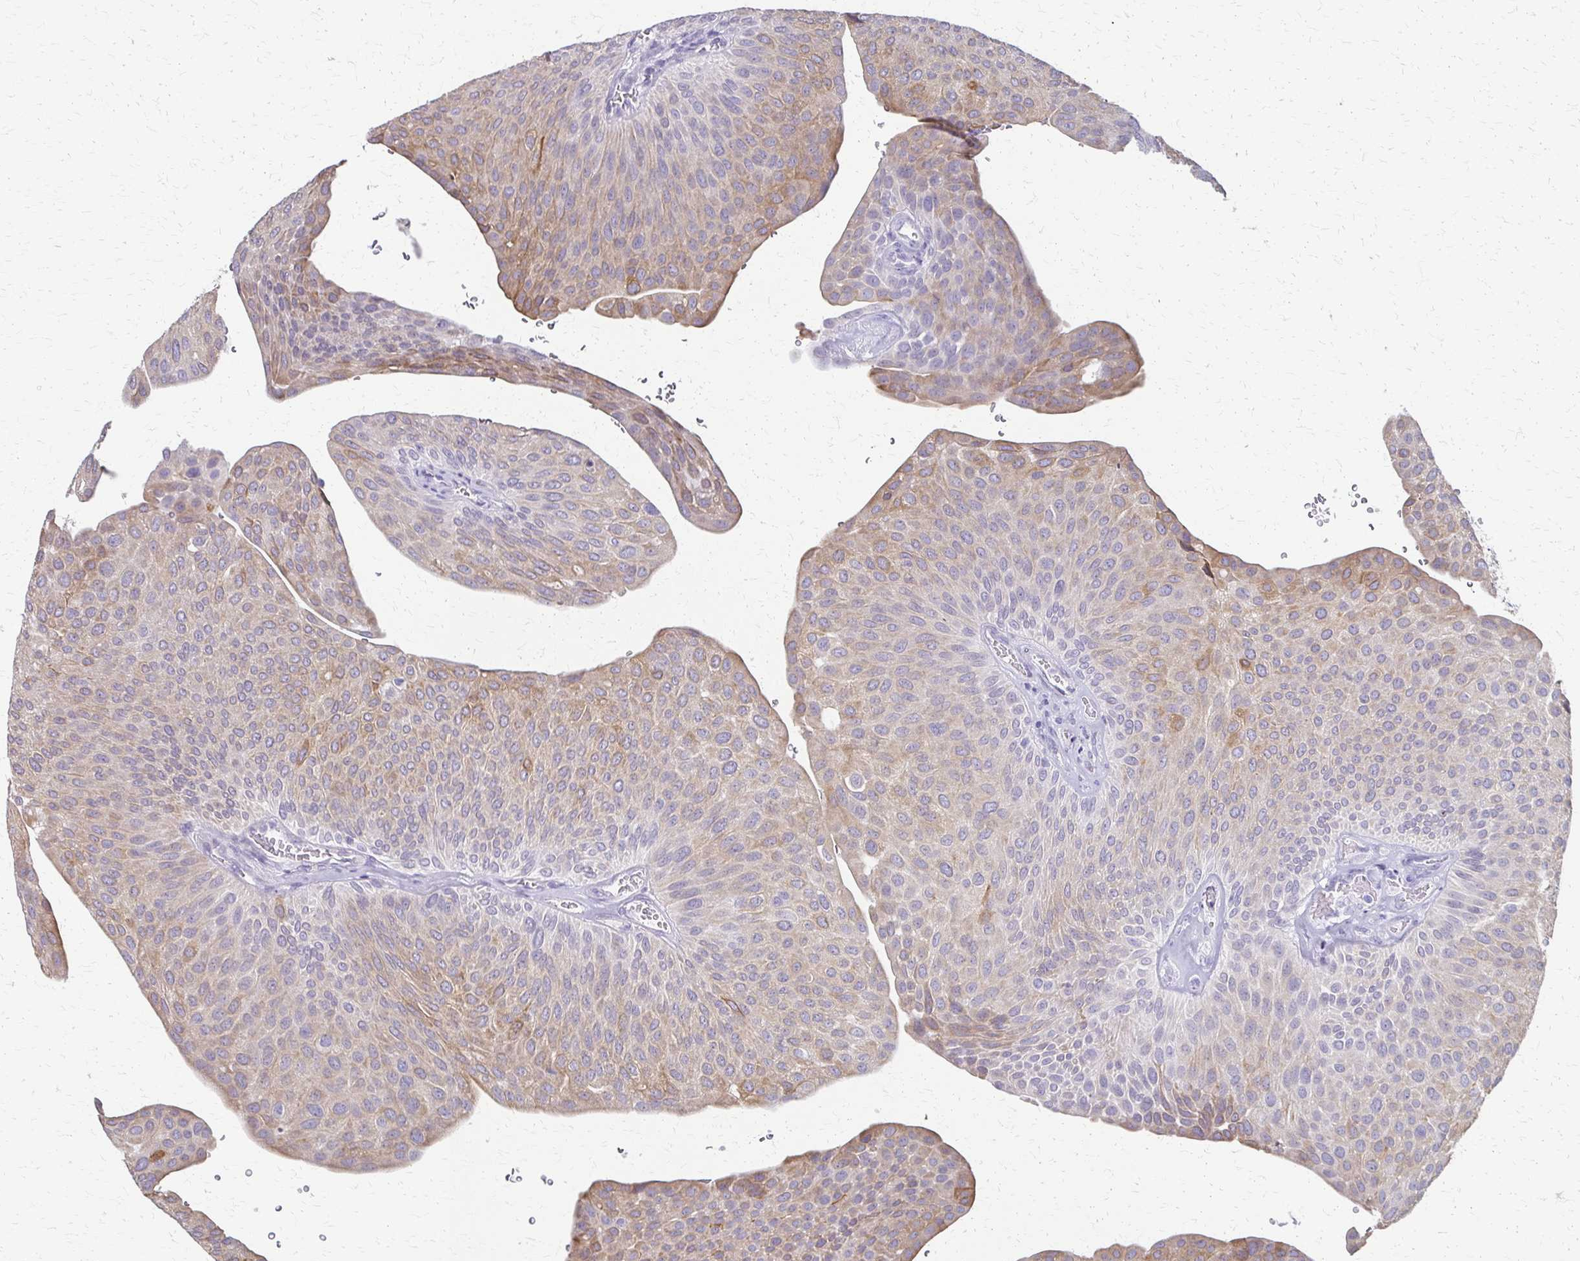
{"staining": {"intensity": "weak", "quantity": ">75%", "location": "cytoplasmic/membranous"}, "tissue": "urothelial cancer", "cell_type": "Tumor cells", "image_type": "cancer", "snomed": [{"axis": "morphology", "description": "Urothelial carcinoma, NOS"}, {"axis": "topography", "description": "Urinary bladder"}], "caption": "Protein expression analysis of urothelial cancer shows weak cytoplasmic/membranous staining in approximately >75% of tumor cells.", "gene": "CYB5A", "patient": {"sex": "male", "age": 67}}